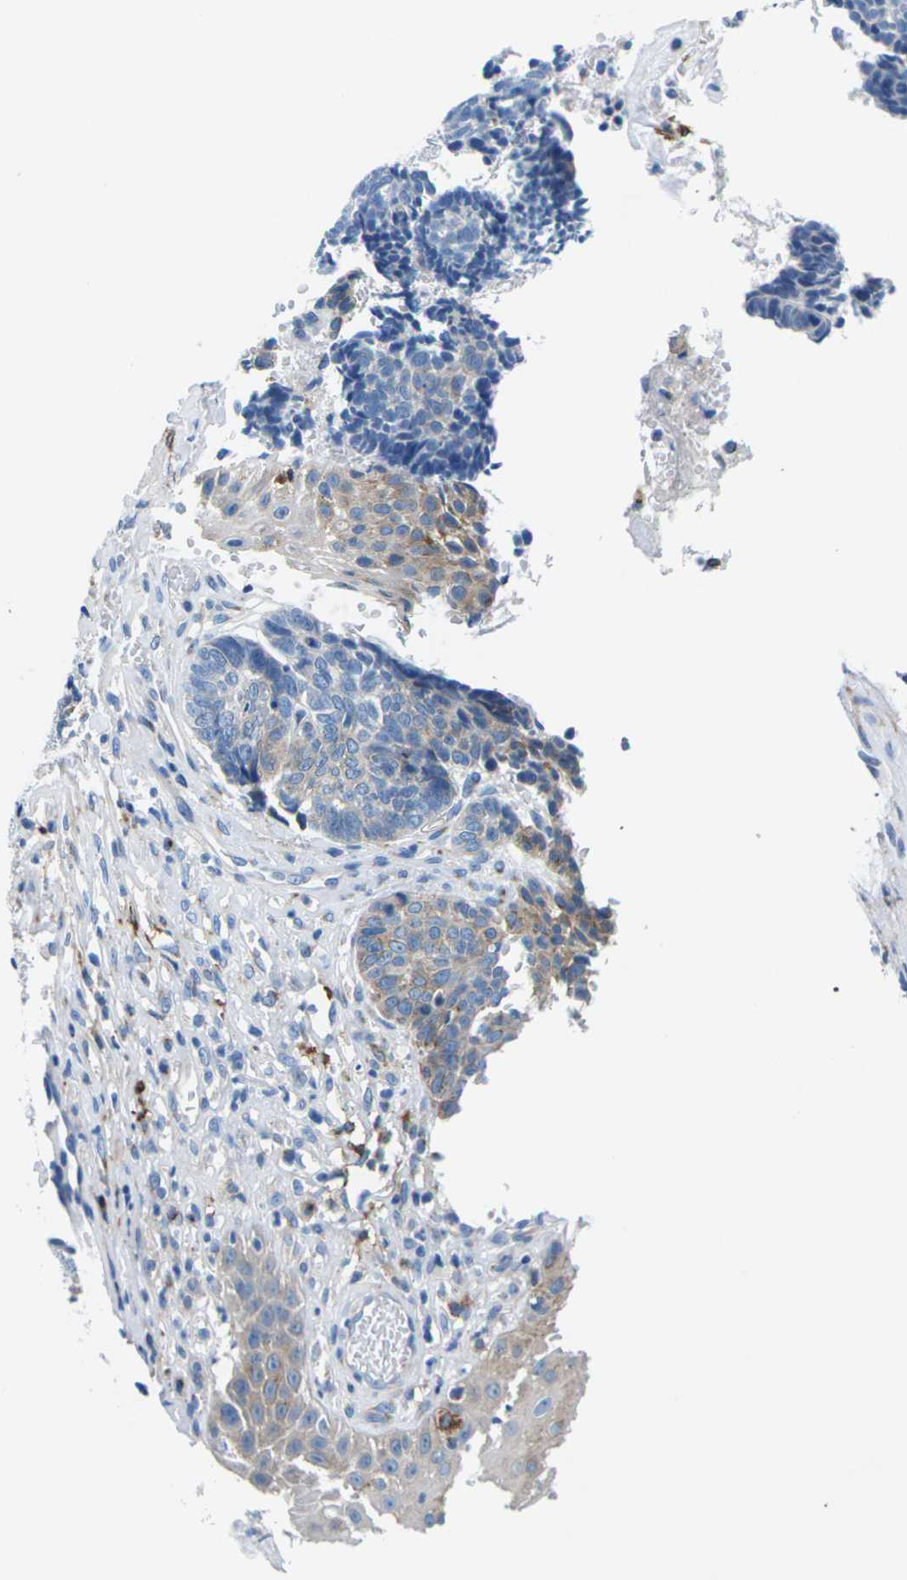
{"staining": {"intensity": "negative", "quantity": "none", "location": "none"}, "tissue": "skin cancer", "cell_type": "Tumor cells", "image_type": "cancer", "snomed": [{"axis": "morphology", "description": "Basal cell carcinoma"}, {"axis": "topography", "description": "Skin"}], "caption": "The photomicrograph demonstrates no significant staining in tumor cells of skin cancer.", "gene": "SYNGR2", "patient": {"sex": "male", "age": 84}}